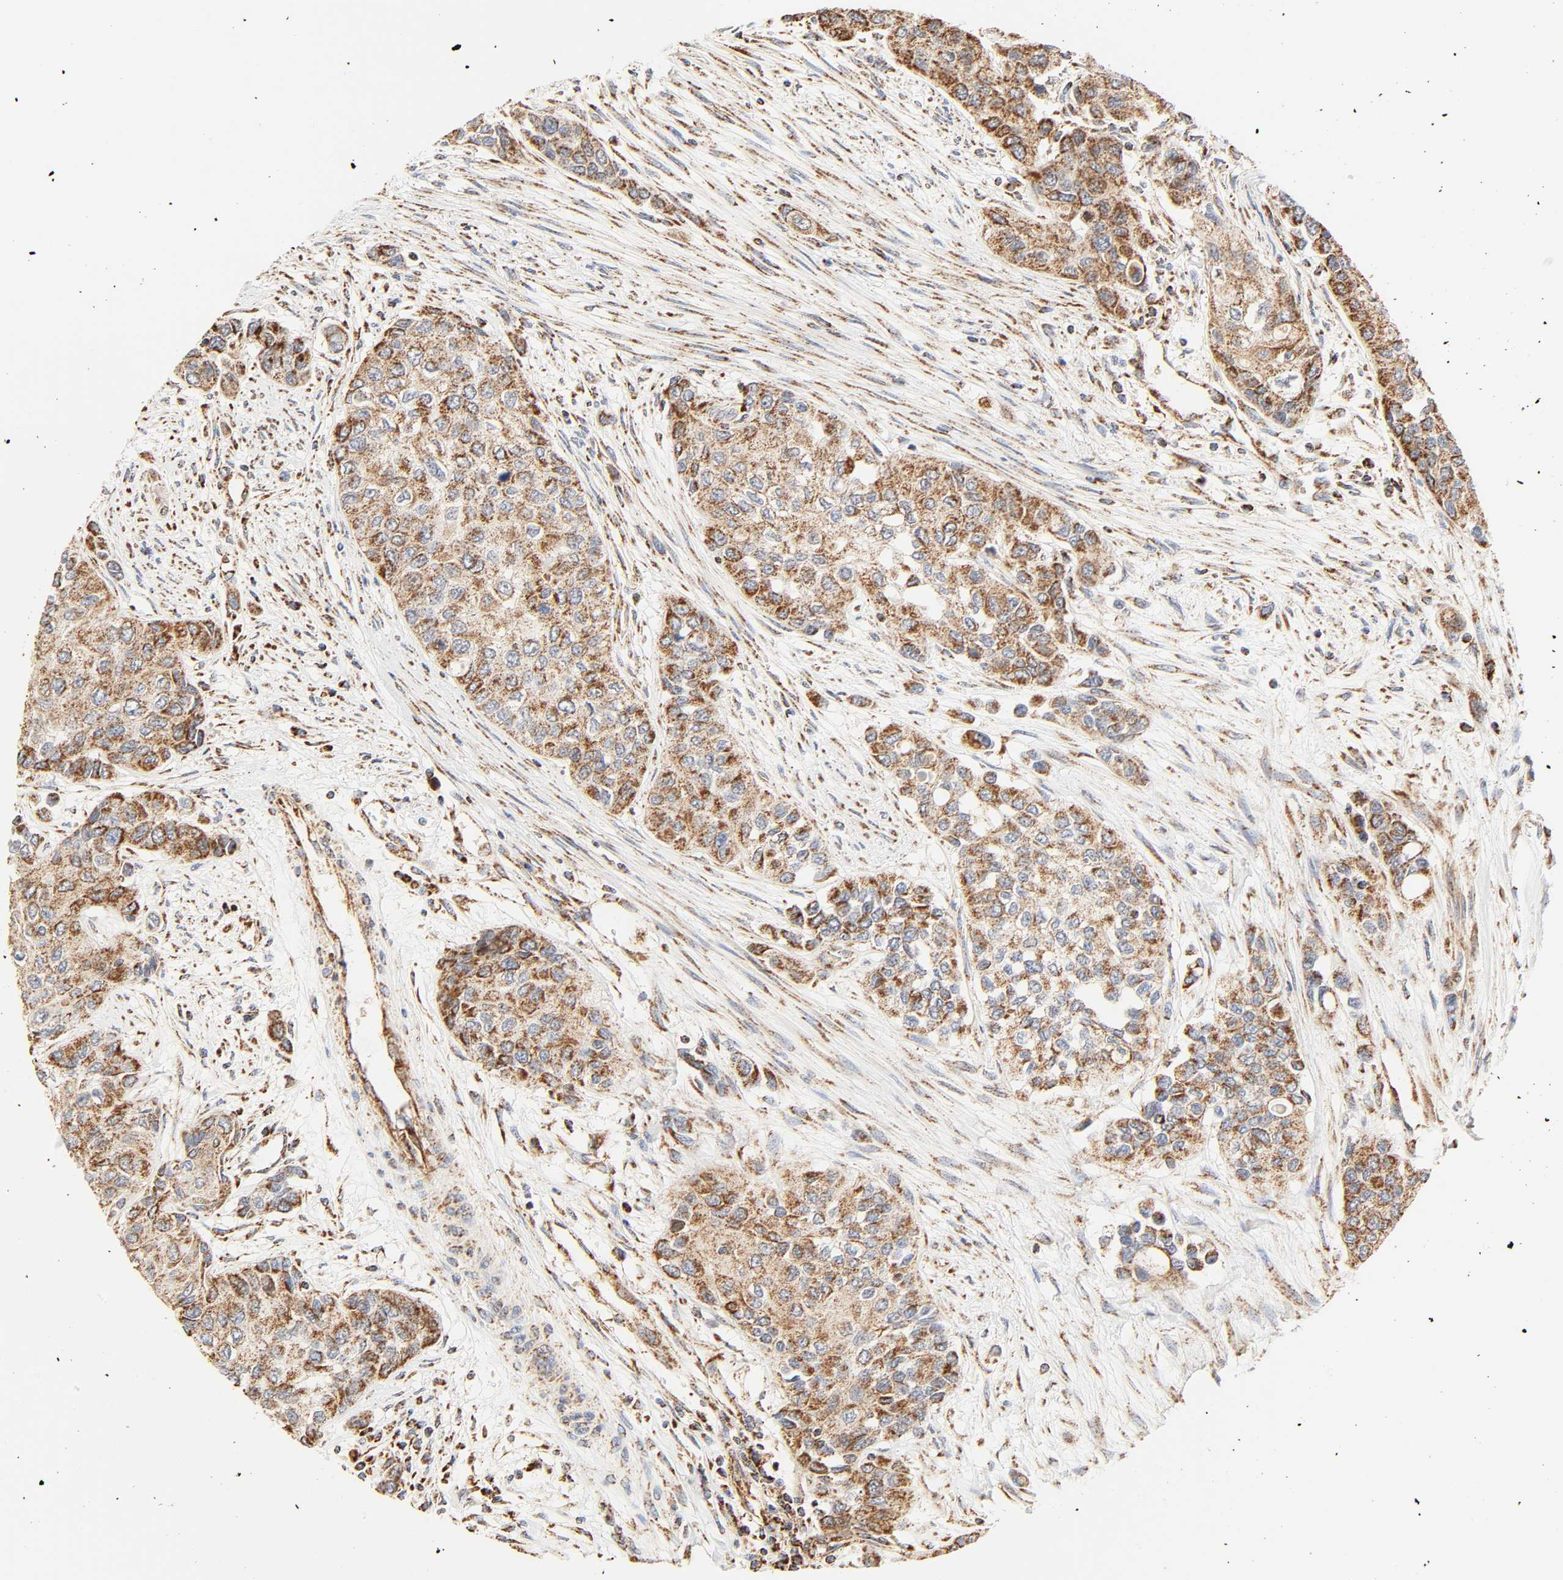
{"staining": {"intensity": "moderate", "quantity": ">75%", "location": "cytoplasmic/membranous"}, "tissue": "urothelial cancer", "cell_type": "Tumor cells", "image_type": "cancer", "snomed": [{"axis": "morphology", "description": "Urothelial carcinoma, High grade"}, {"axis": "topography", "description": "Urinary bladder"}], "caption": "A histopathology image showing moderate cytoplasmic/membranous expression in approximately >75% of tumor cells in urothelial cancer, as visualized by brown immunohistochemical staining.", "gene": "ZMAT5", "patient": {"sex": "female", "age": 56}}